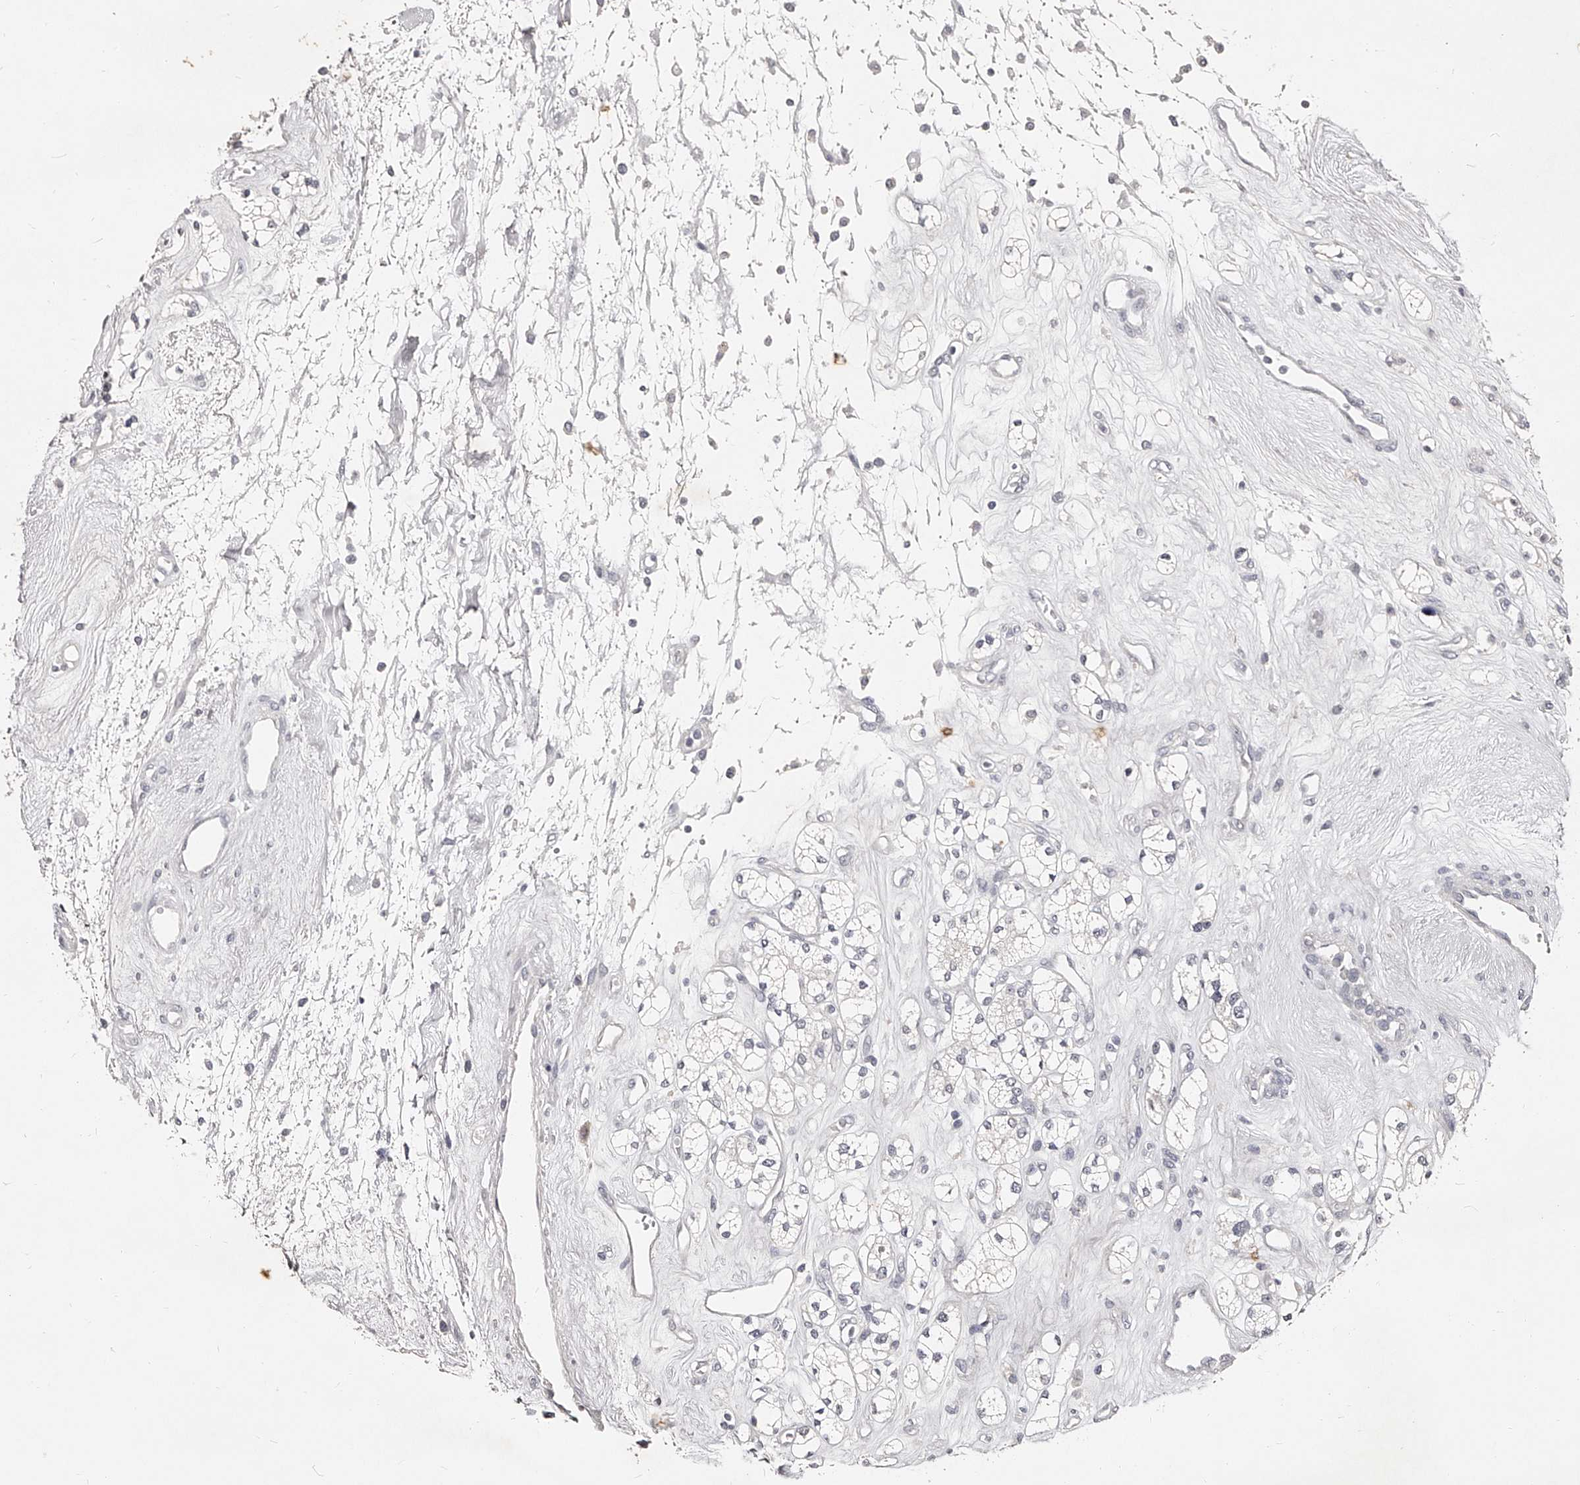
{"staining": {"intensity": "negative", "quantity": "none", "location": "none"}, "tissue": "renal cancer", "cell_type": "Tumor cells", "image_type": "cancer", "snomed": [{"axis": "morphology", "description": "Adenocarcinoma, NOS"}, {"axis": "topography", "description": "Kidney"}], "caption": "DAB (3,3'-diaminobenzidine) immunohistochemical staining of renal cancer (adenocarcinoma) demonstrates no significant staining in tumor cells.", "gene": "NT5DC1", "patient": {"sex": "male", "age": 77}}